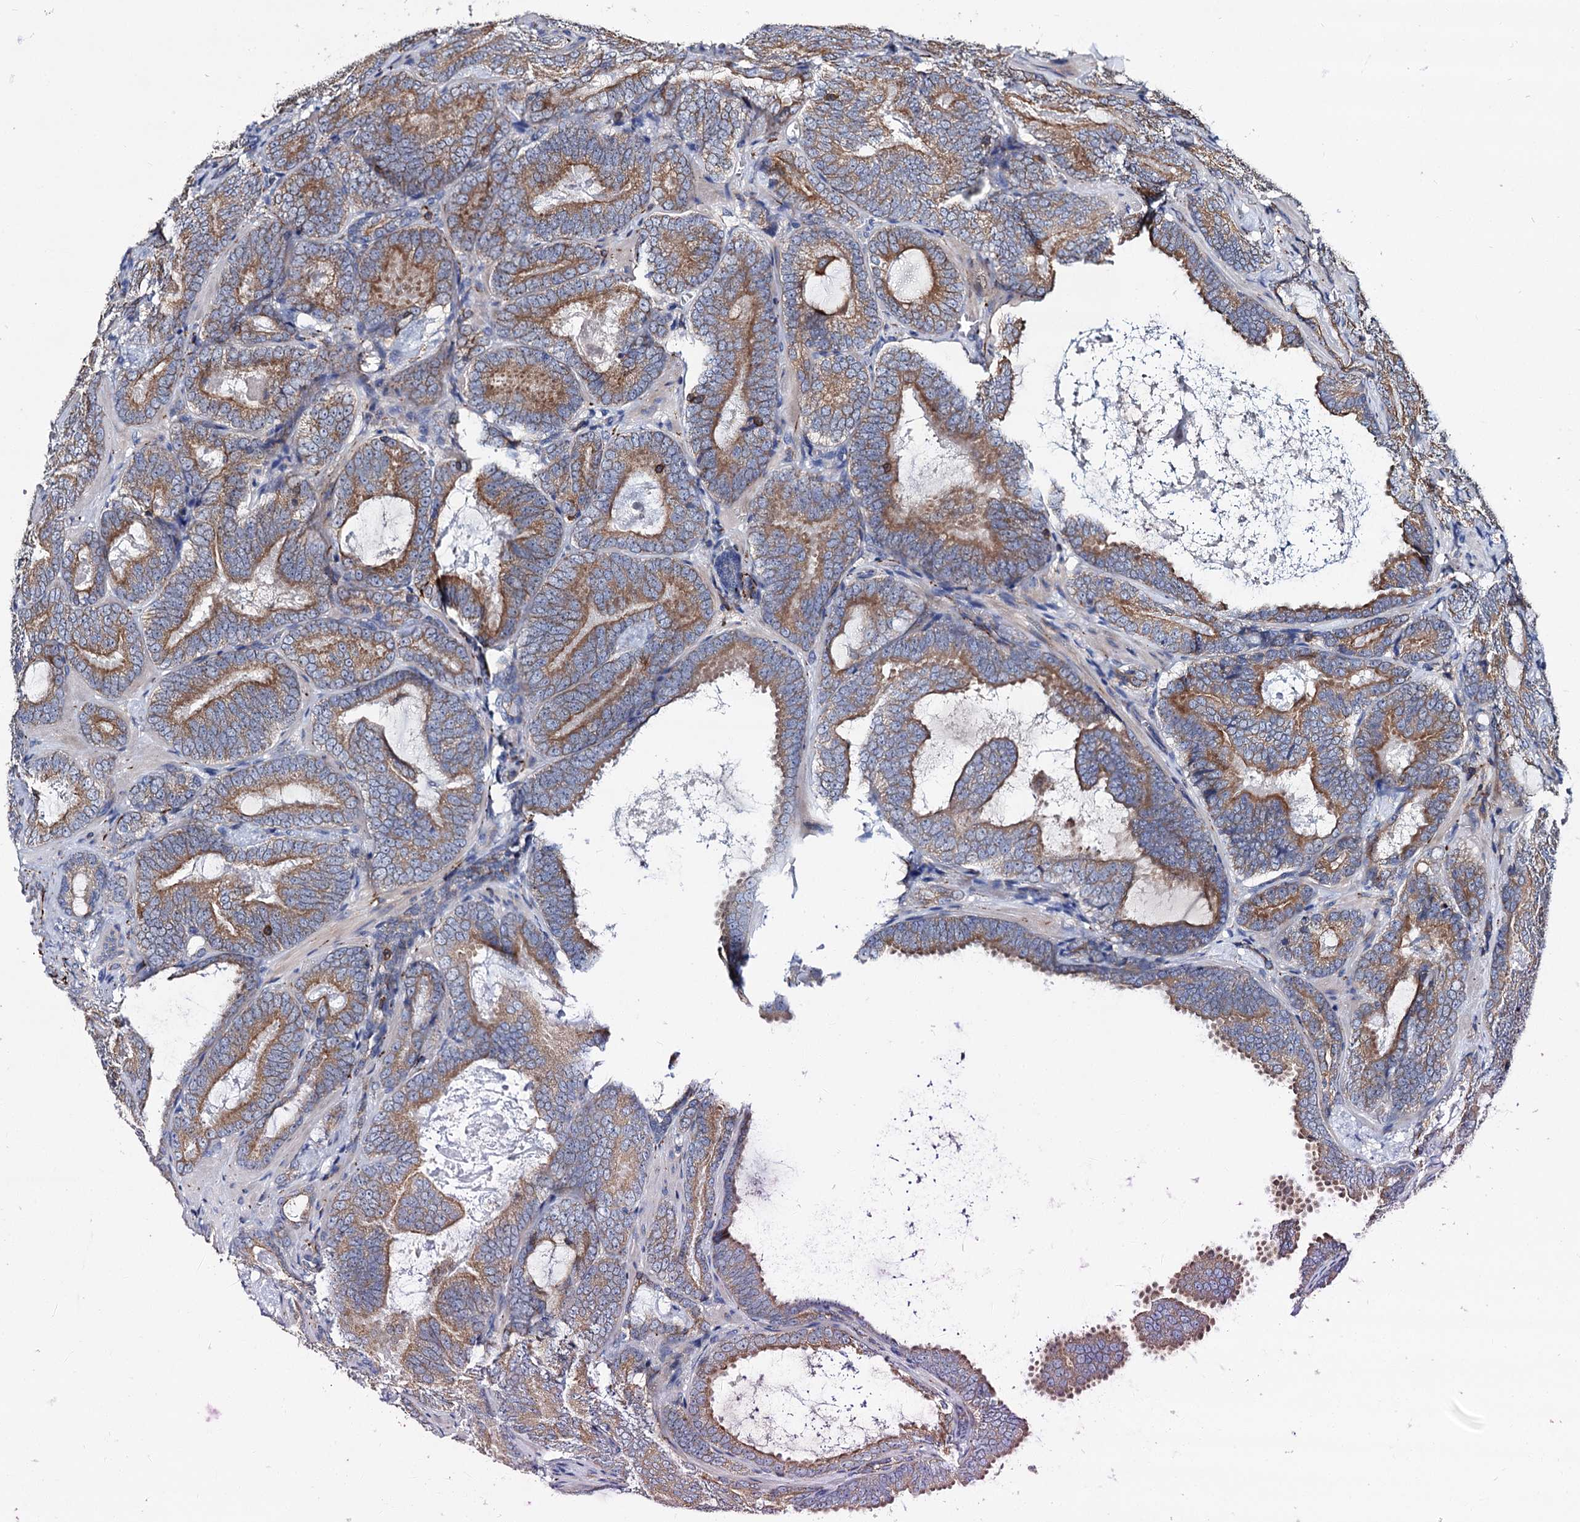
{"staining": {"intensity": "moderate", "quantity": ">75%", "location": "cytoplasmic/membranous"}, "tissue": "prostate cancer", "cell_type": "Tumor cells", "image_type": "cancer", "snomed": [{"axis": "morphology", "description": "Adenocarcinoma, Low grade"}, {"axis": "topography", "description": "Prostate"}], "caption": "An immunohistochemistry image of tumor tissue is shown. Protein staining in brown labels moderate cytoplasmic/membranous positivity in low-grade adenocarcinoma (prostate) within tumor cells.", "gene": "UBASH3B", "patient": {"sex": "male", "age": 60}}